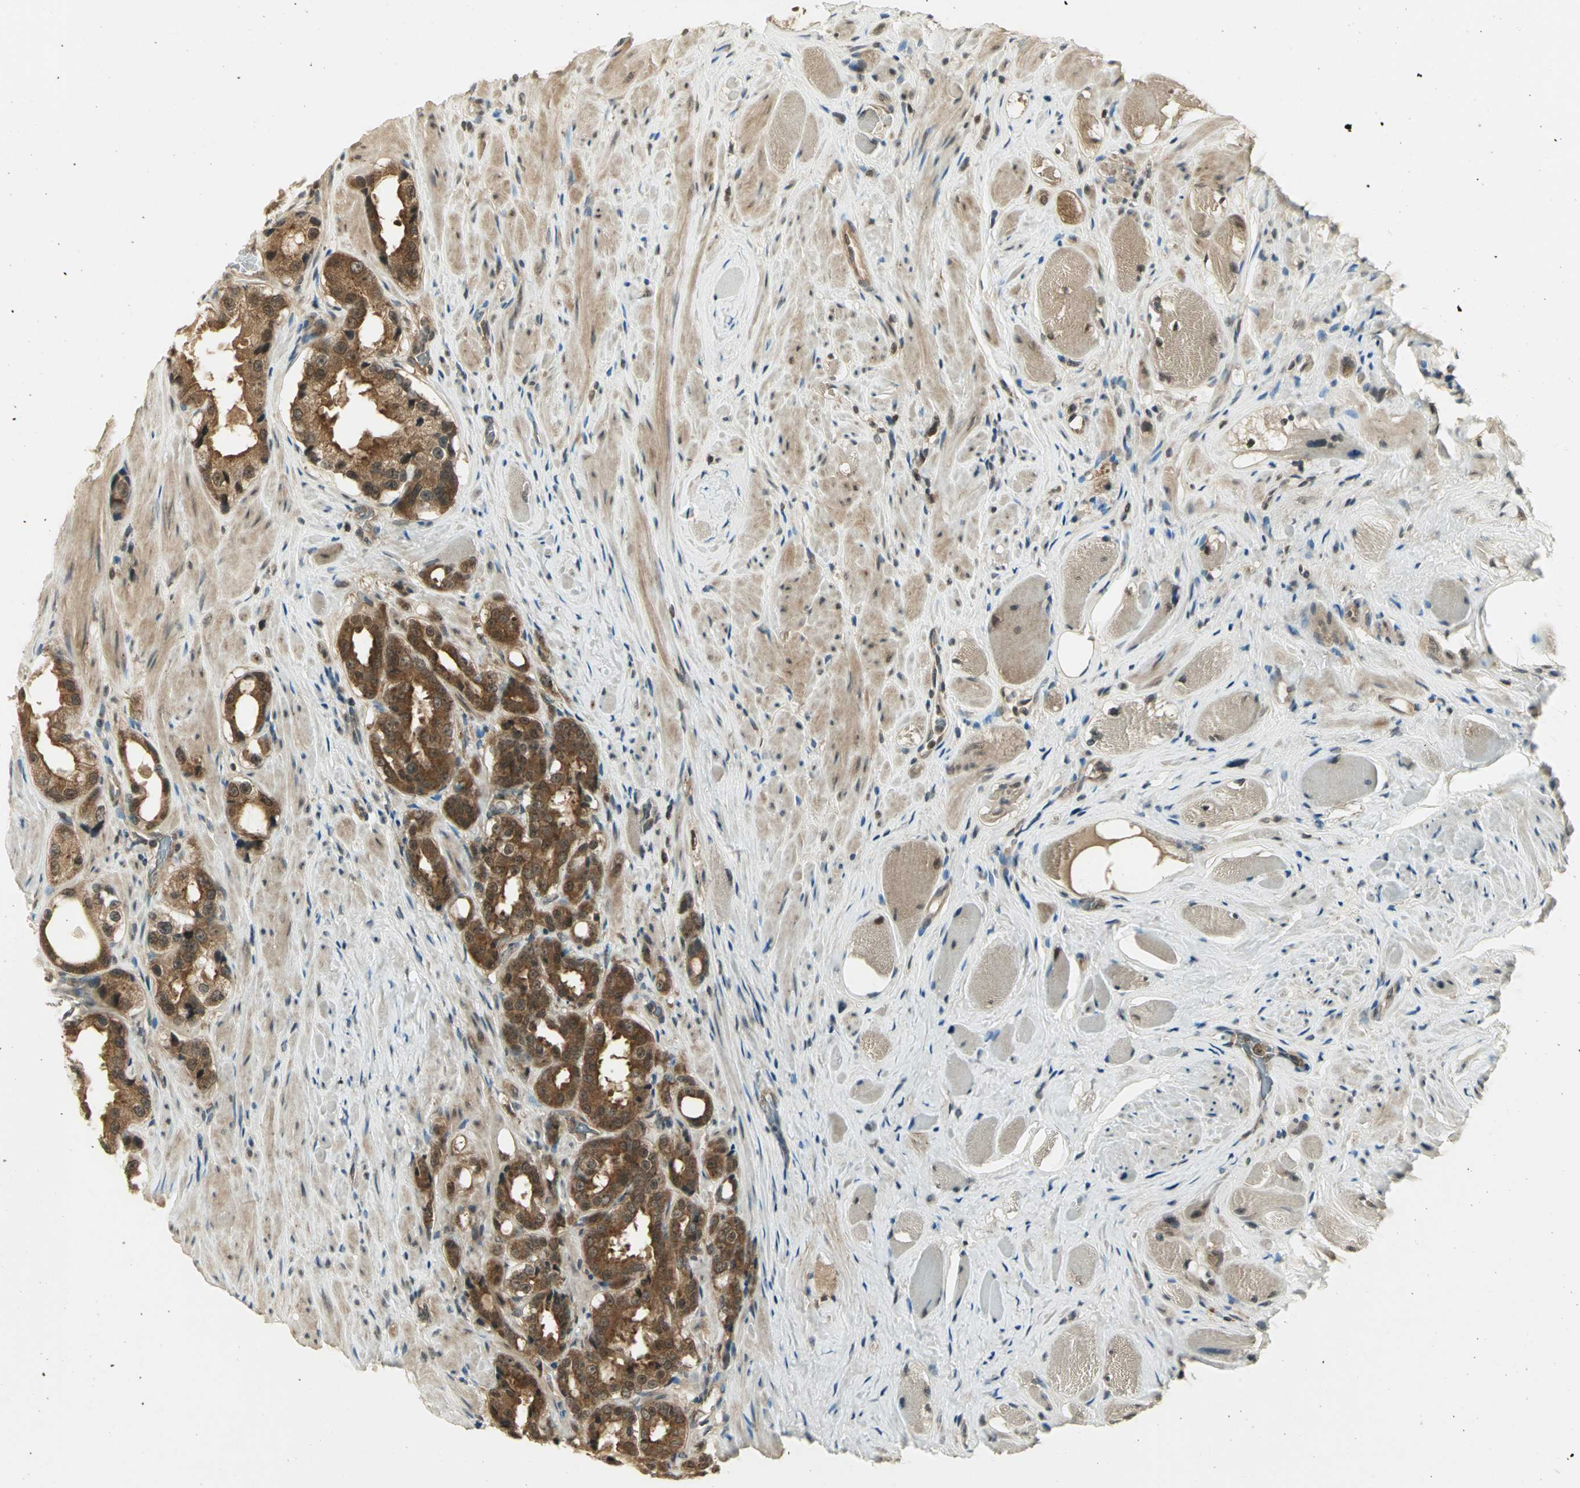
{"staining": {"intensity": "moderate", "quantity": ">75%", "location": "cytoplasmic/membranous"}, "tissue": "prostate cancer", "cell_type": "Tumor cells", "image_type": "cancer", "snomed": [{"axis": "morphology", "description": "Adenocarcinoma, Medium grade"}, {"axis": "topography", "description": "Prostate"}], "caption": "Brown immunohistochemical staining in human prostate cancer (medium-grade adenocarcinoma) exhibits moderate cytoplasmic/membranous positivity in approximately >75% of tumor cells.", "gene": "CDC34", "patient": {"sex": "male", "age": 60}}